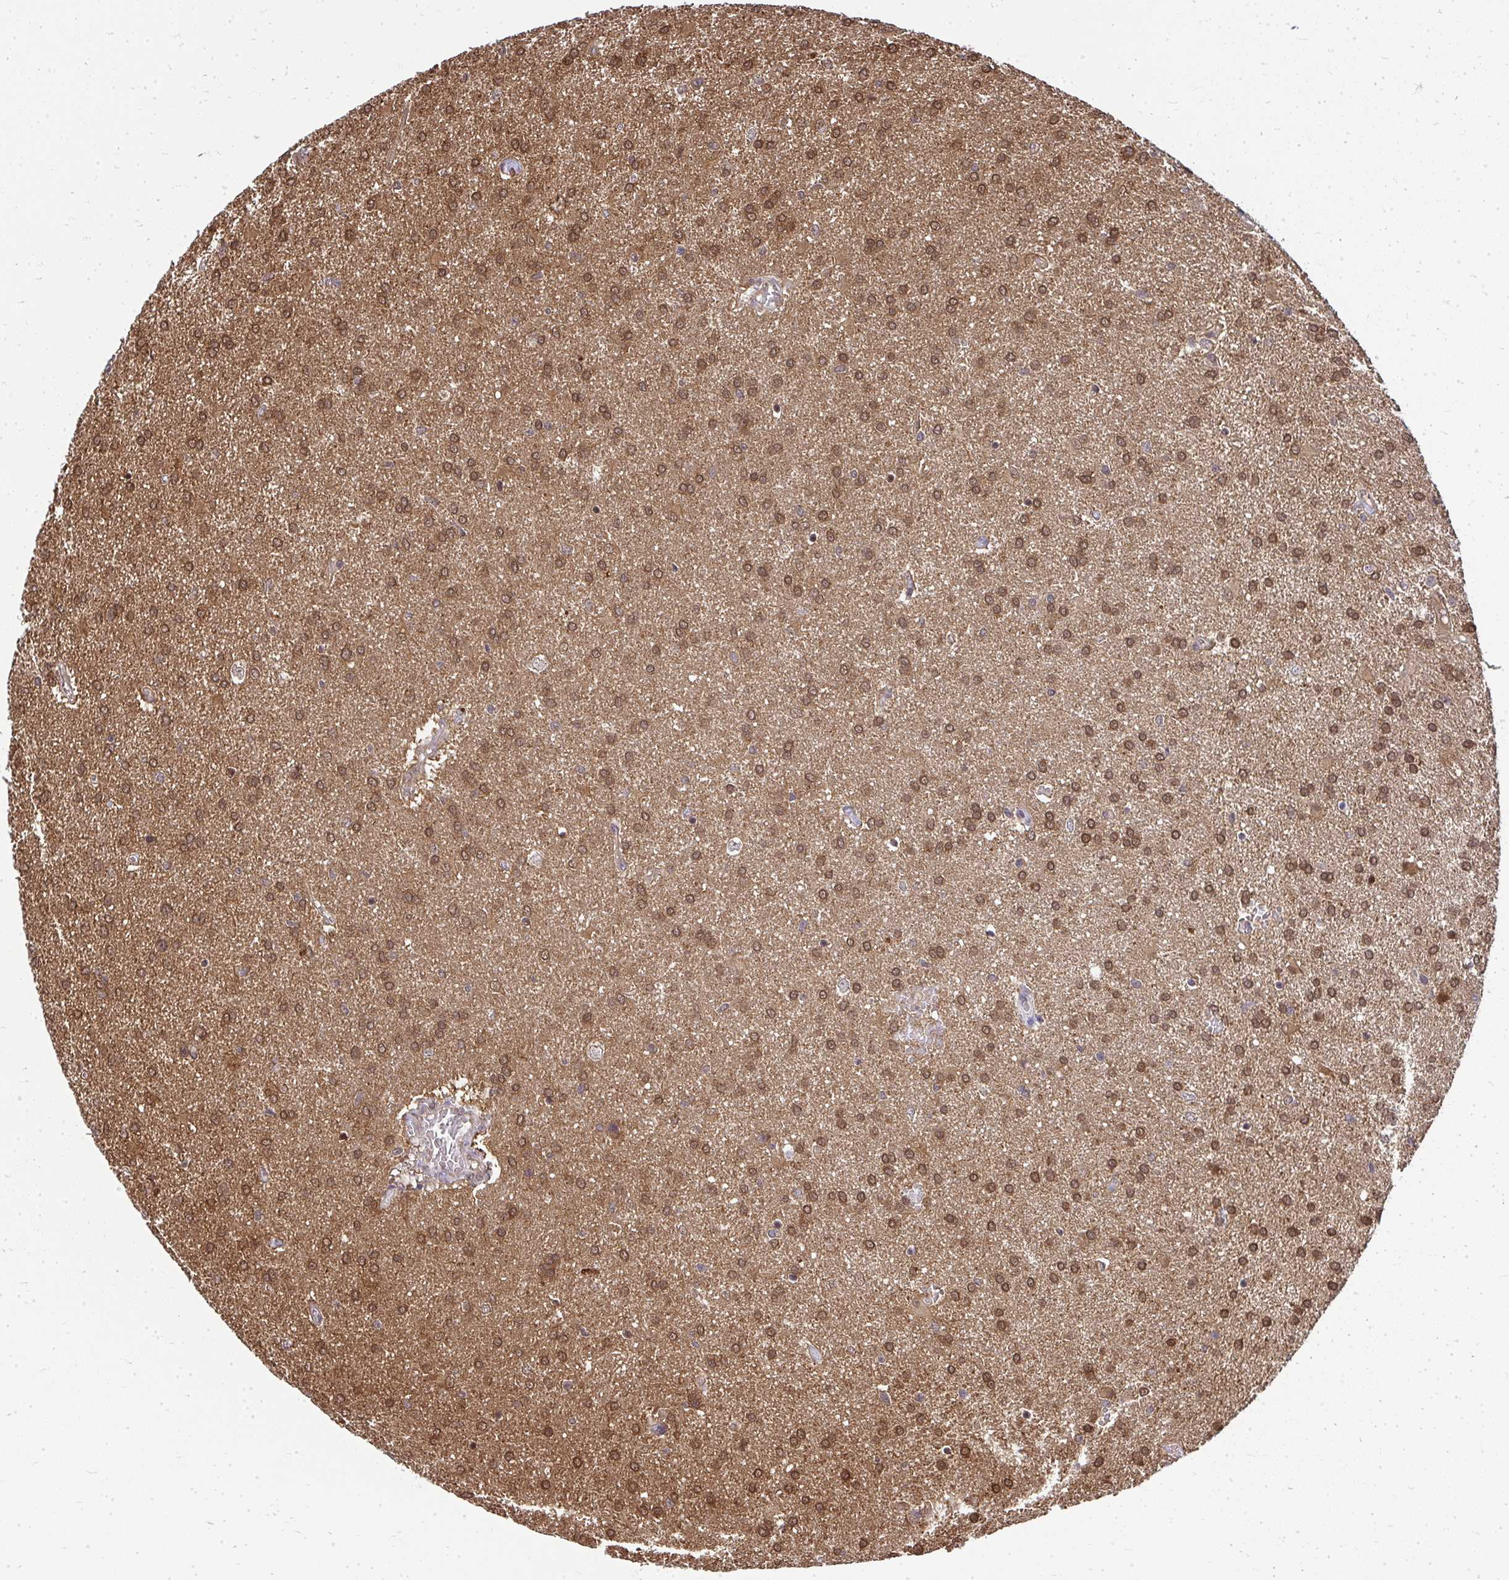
{"staining": {"intensity": "moderate", "quantity": ">75%", "location": "cytoplasmic/membranous,nuclear"}, "tissue": "glioma", "cell_type": "Tumor cells", "image_type": "cancer", "snomed": [{"axis": "morphology", "description": "Glioma, malignant, High grade"}, {"axis": "topography", "description": "Brain"}], "caption": "IHC (DAB) staining of human high-grade glioma (malignant) reveals moderate cytoplasmic/membranous and nuclear protein staining in about >75% of tumor cells.", "gene": "HDHD2", "patient": {"sex": "male", "age": 68}}